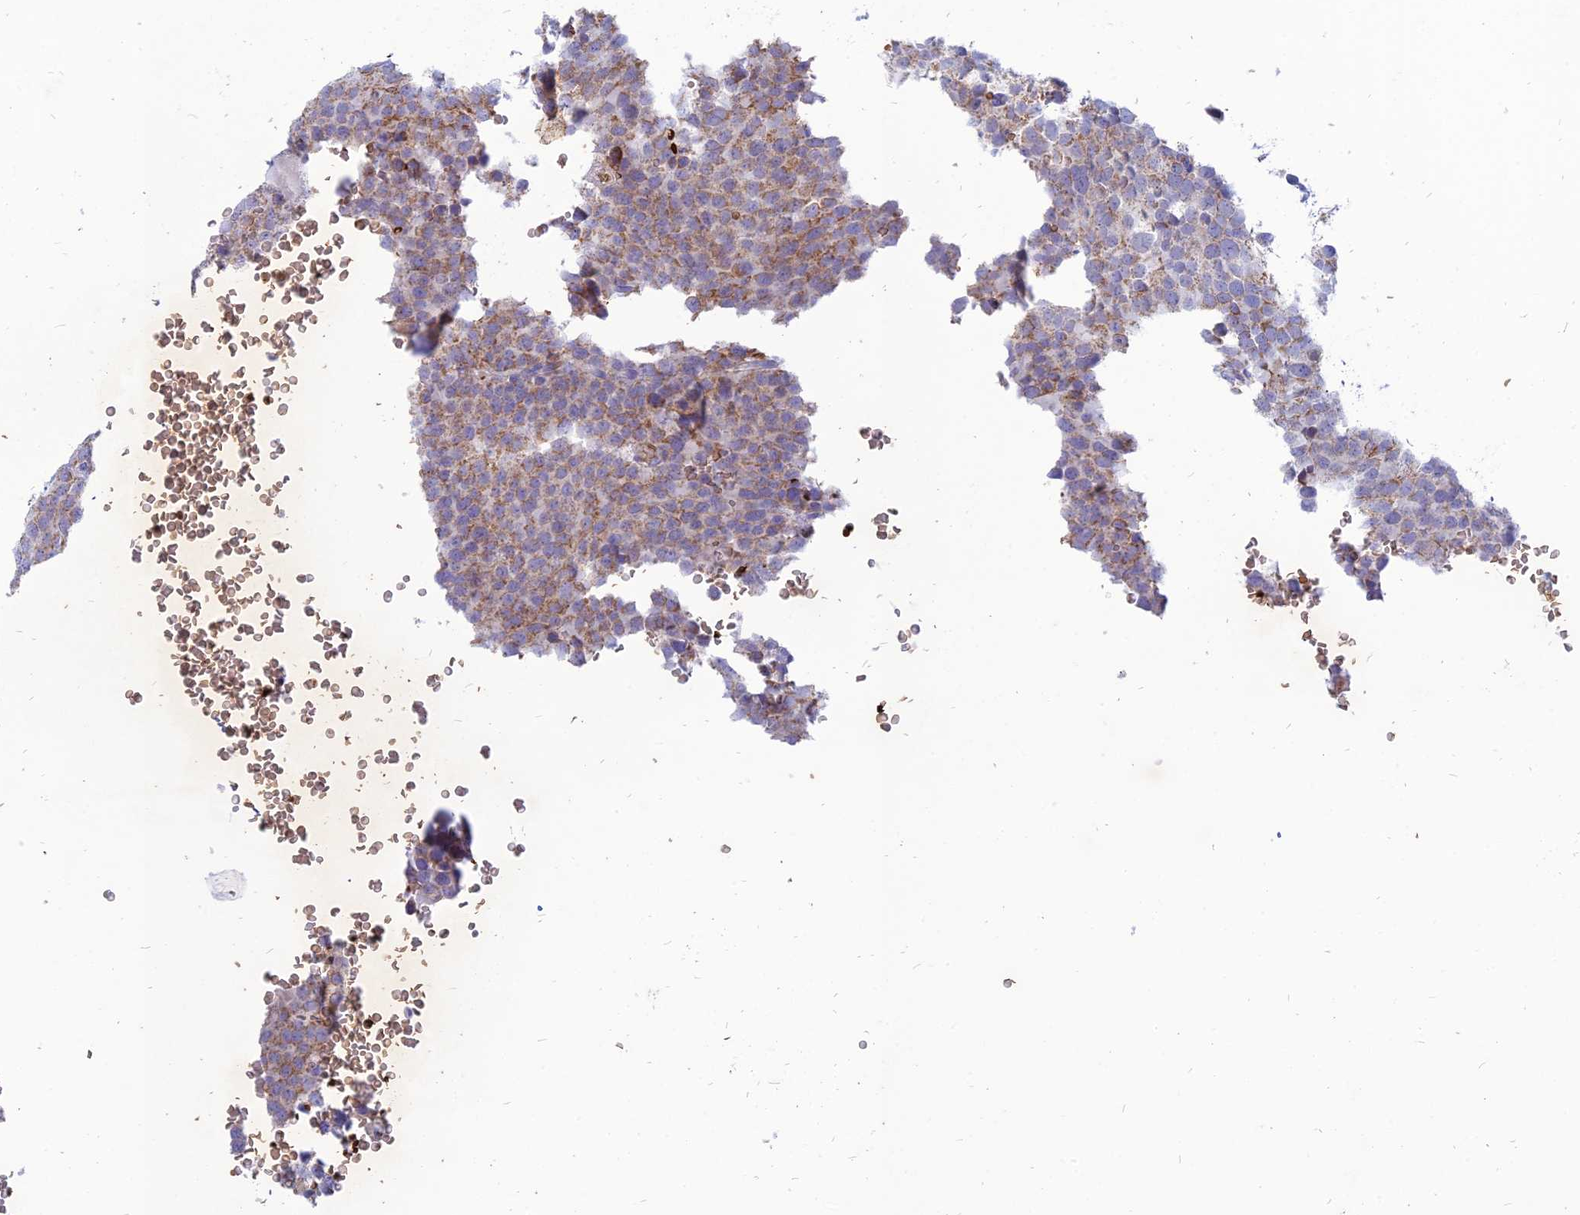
{"staining": {"intensity": "moderate", "quantity": ">75%", "location": "cytoplasmic/membranous"}, "tissue": "testis cancer", "cell_type": "Tumor cells", "image_type": "cancer", "snomed": [{"axis": "morphology", "description": "Seminoma, NOS"}, {"axis": "topography", "description": "Testis"}], "caption": "The immunohistochemical stain labels moderate cytoplasmic/membranous expression in tumor cells of testis cancer (seminoma) tissue.", "gene": "HHAT", "patient": {"sex": "male", "age": 71}}